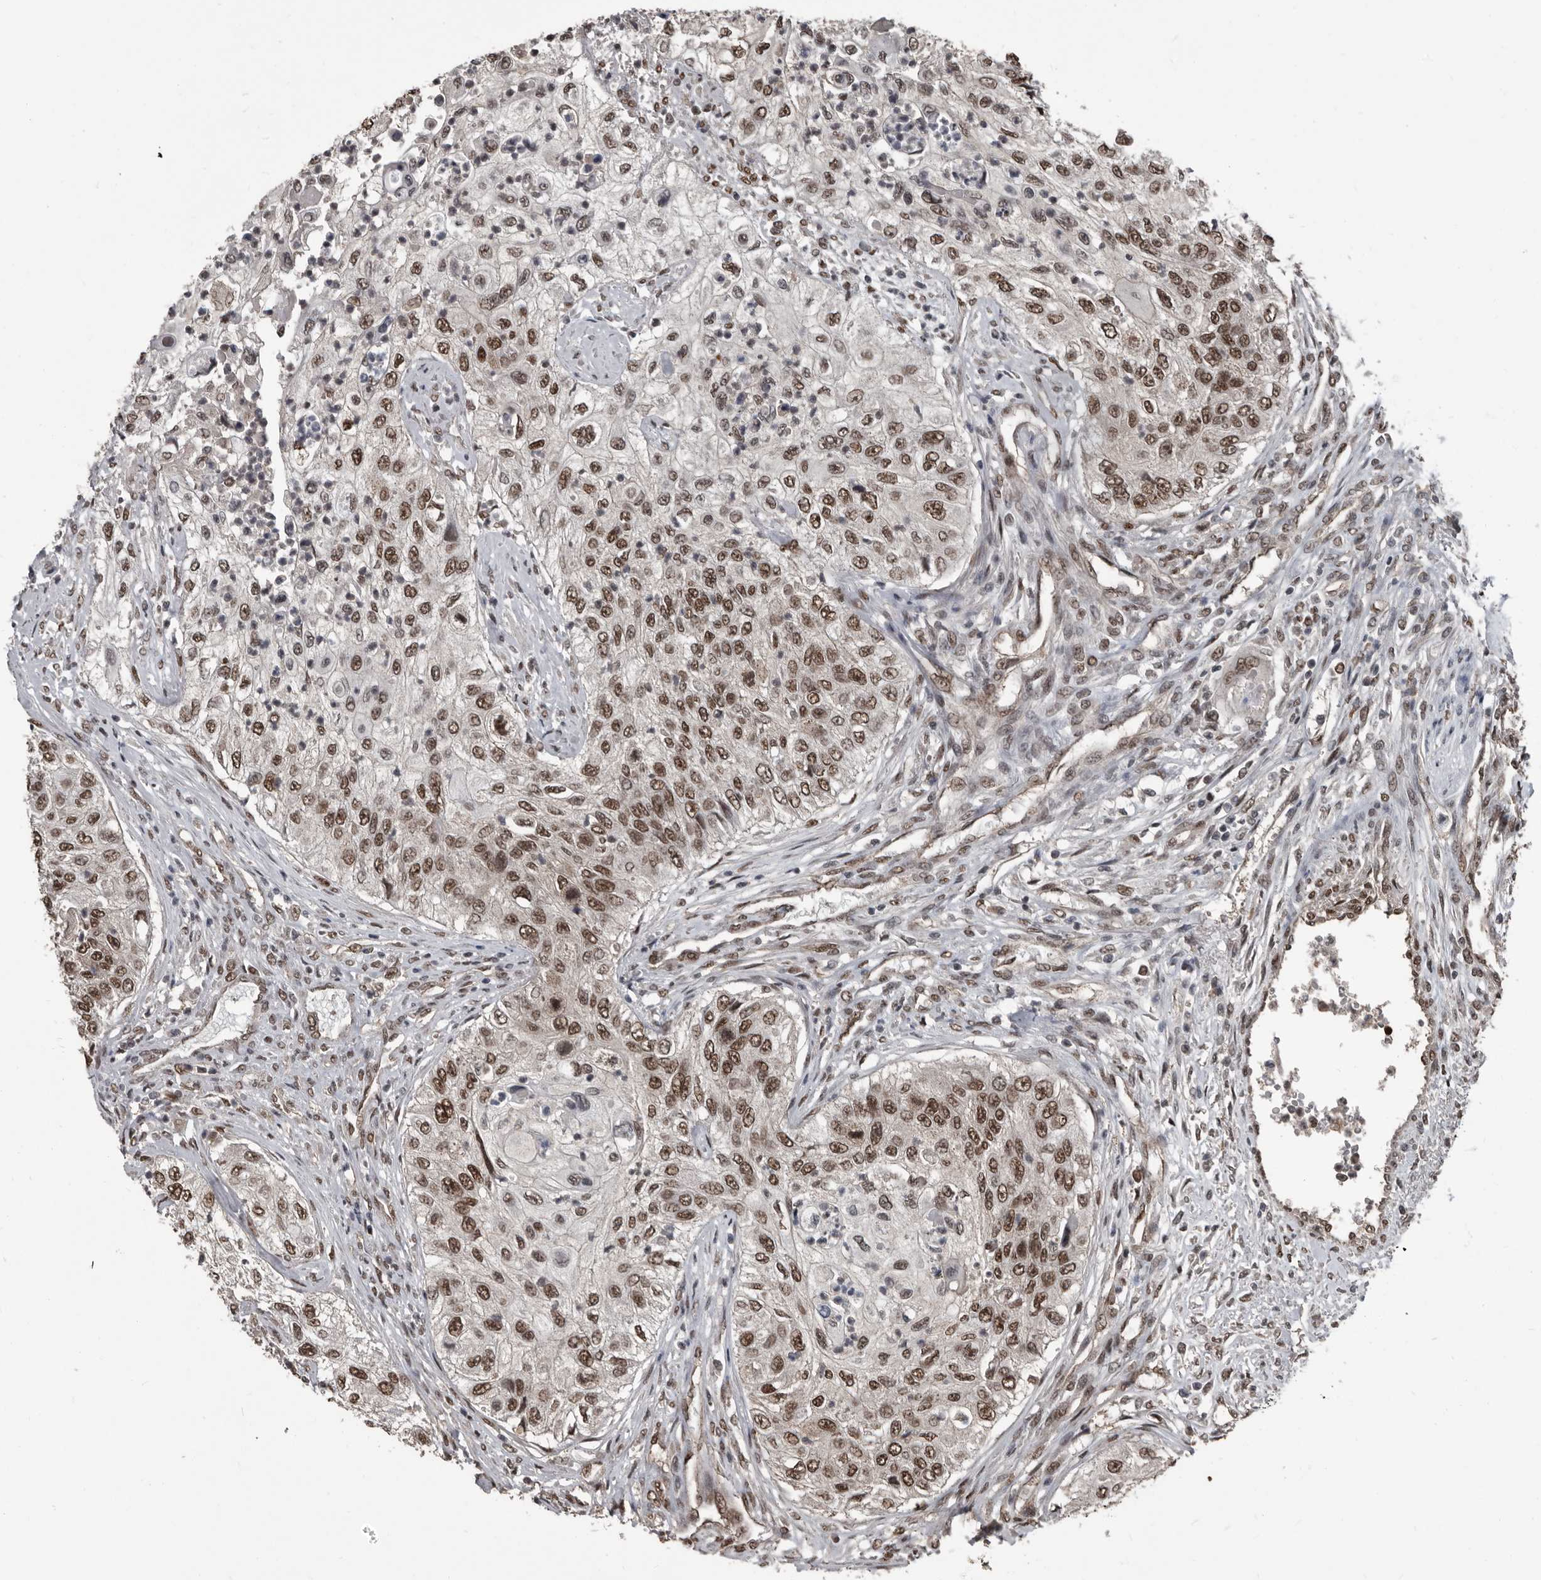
{"staining": {"intensity": "moderate", "quantity": ">75%", "location": "nuclear"}, "tissue": "urothelial cancer", "cell_type": "Tumor cells", "image_type": "cancer", "snomed": [{"axis": "morphology", "description": "Urothelial carcinoma, High grade"}, {"axis": "topography", "description": "Urinary bladder"}], "caption": "High-grade urothelial carcinoma was stained to show a protein in brown. There is medium levels of moderate nuclear expression in approximately >75% of tumor cells. (DAB IHC with brightfield microscopy, high magnification).", "gene": "CHD1L", "patient": {"sex": "female", "age": 60}}